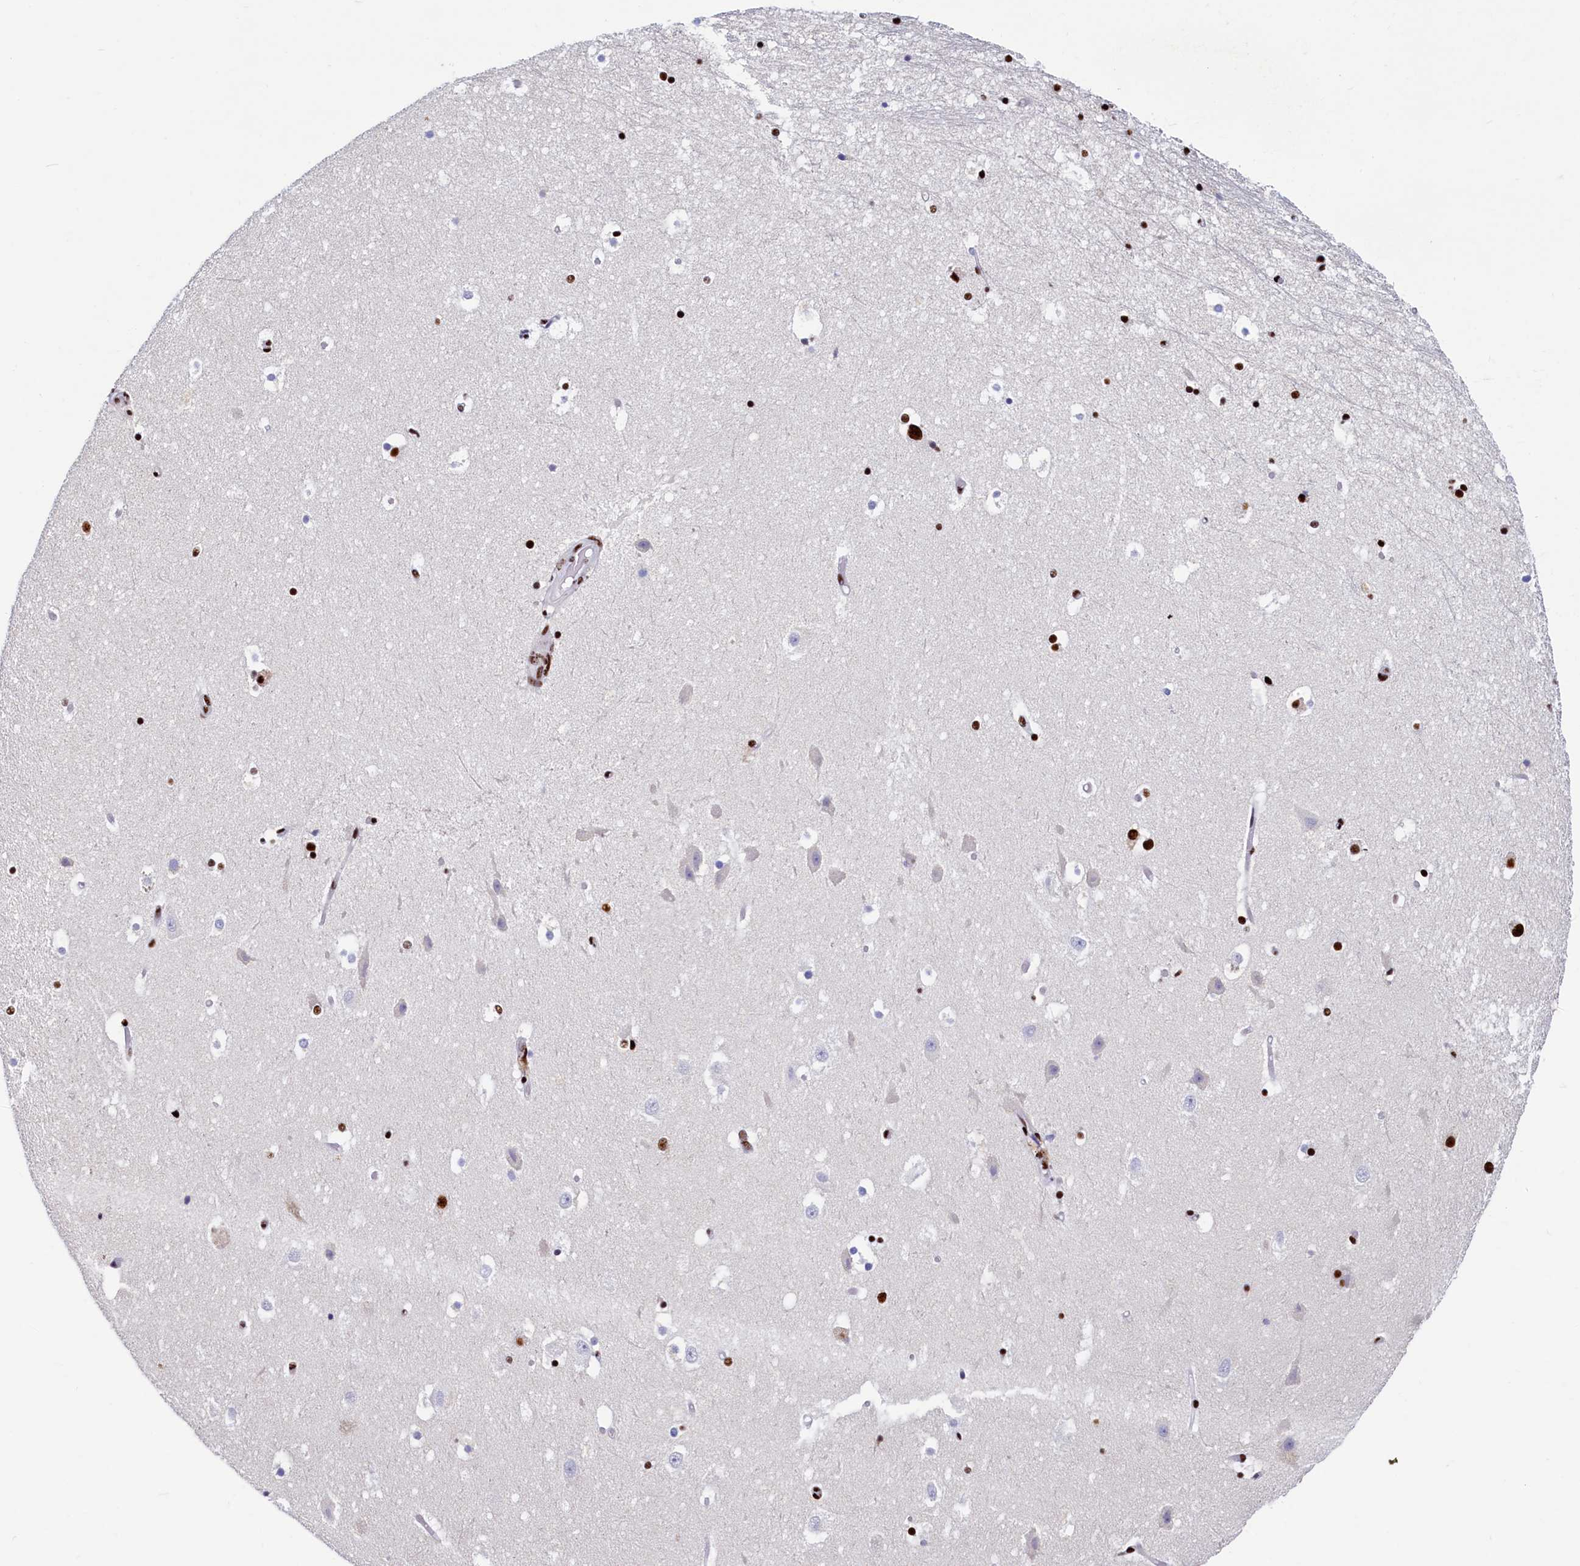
{"staining": {"intensity": "strong", "quantity": "<25%", "location": "nuclear"}, "tissue": "hippocampus", "cell_type": "Glial cells", "image_type": "normal", "snomed": [{"axis": "morphology", "description": "Normal tissue, NOS"}, {"axis": "topography", "description": "Hippocampus"}], "caption": "Immunohistochemical staining of unremarkable hippocampus displays strong nuclear protein positivity in approximately <25% of glial cells. Using DAB (brown) and hematoxylin (blue) stains, captured at high magnification using brightfield microscopy.", "gene": "SRRM2", "patient": {"sex": "female", "age": 52}}